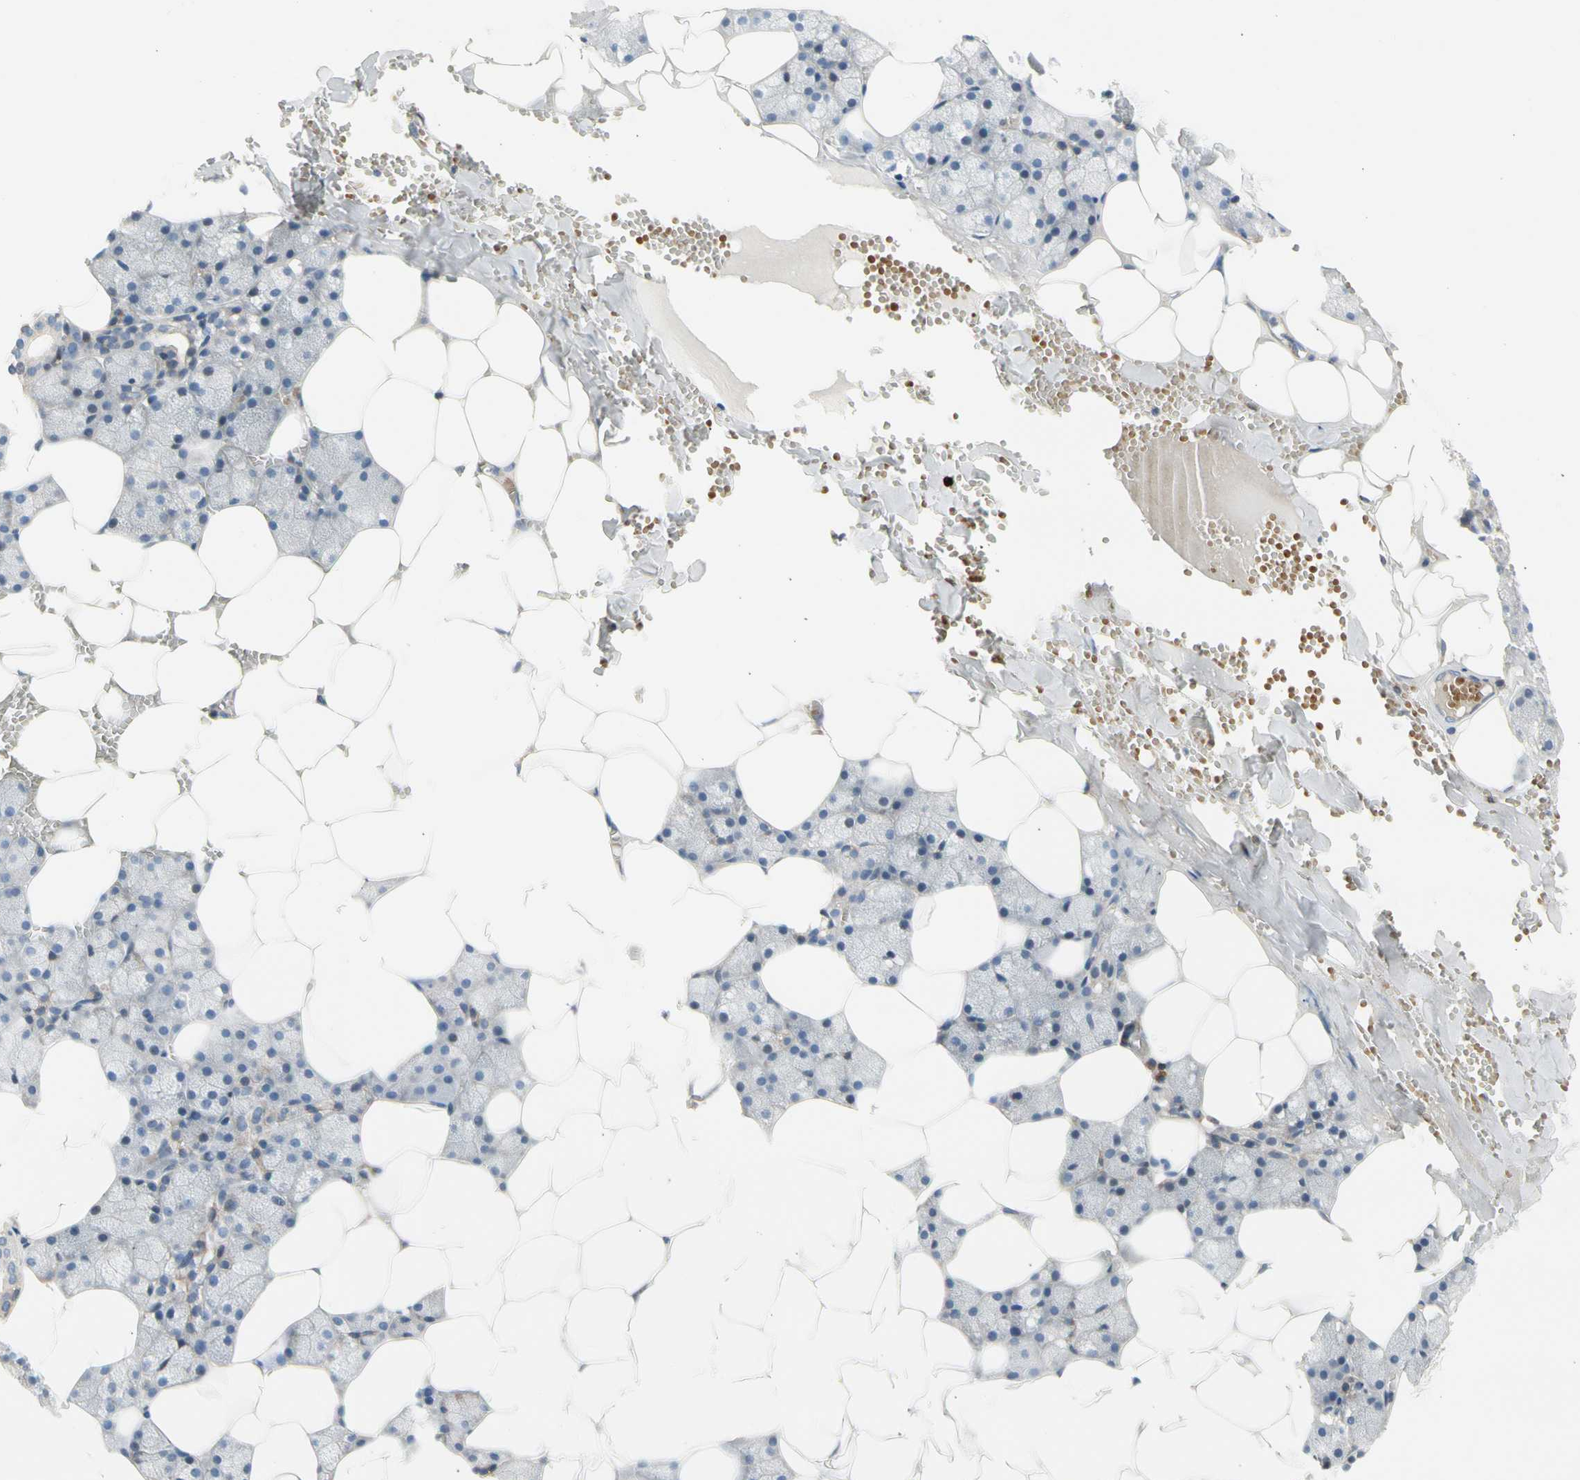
{"staining": {"intensity": "moderate", "quantity": "25%-75%", "location": "cytoplasmic/membranous"}, "tissue": "salivary gland", "cell_type": "Glandular cells", "image_type": "normal", "snomed": [{"axis": "morphology", "description": "Normal tissue, NOS"}, {"axis": "topography", "description": "Salivary gland"}], "caption": "This micrograph shows immunohistochemistry staining of benign salivary gland, with medium moderate cytoplasmic/membranous staining in about 25%-75% of glandular cells.", "gene": "MAP3K3", "patient": {"sex": "male", "age": 62}}